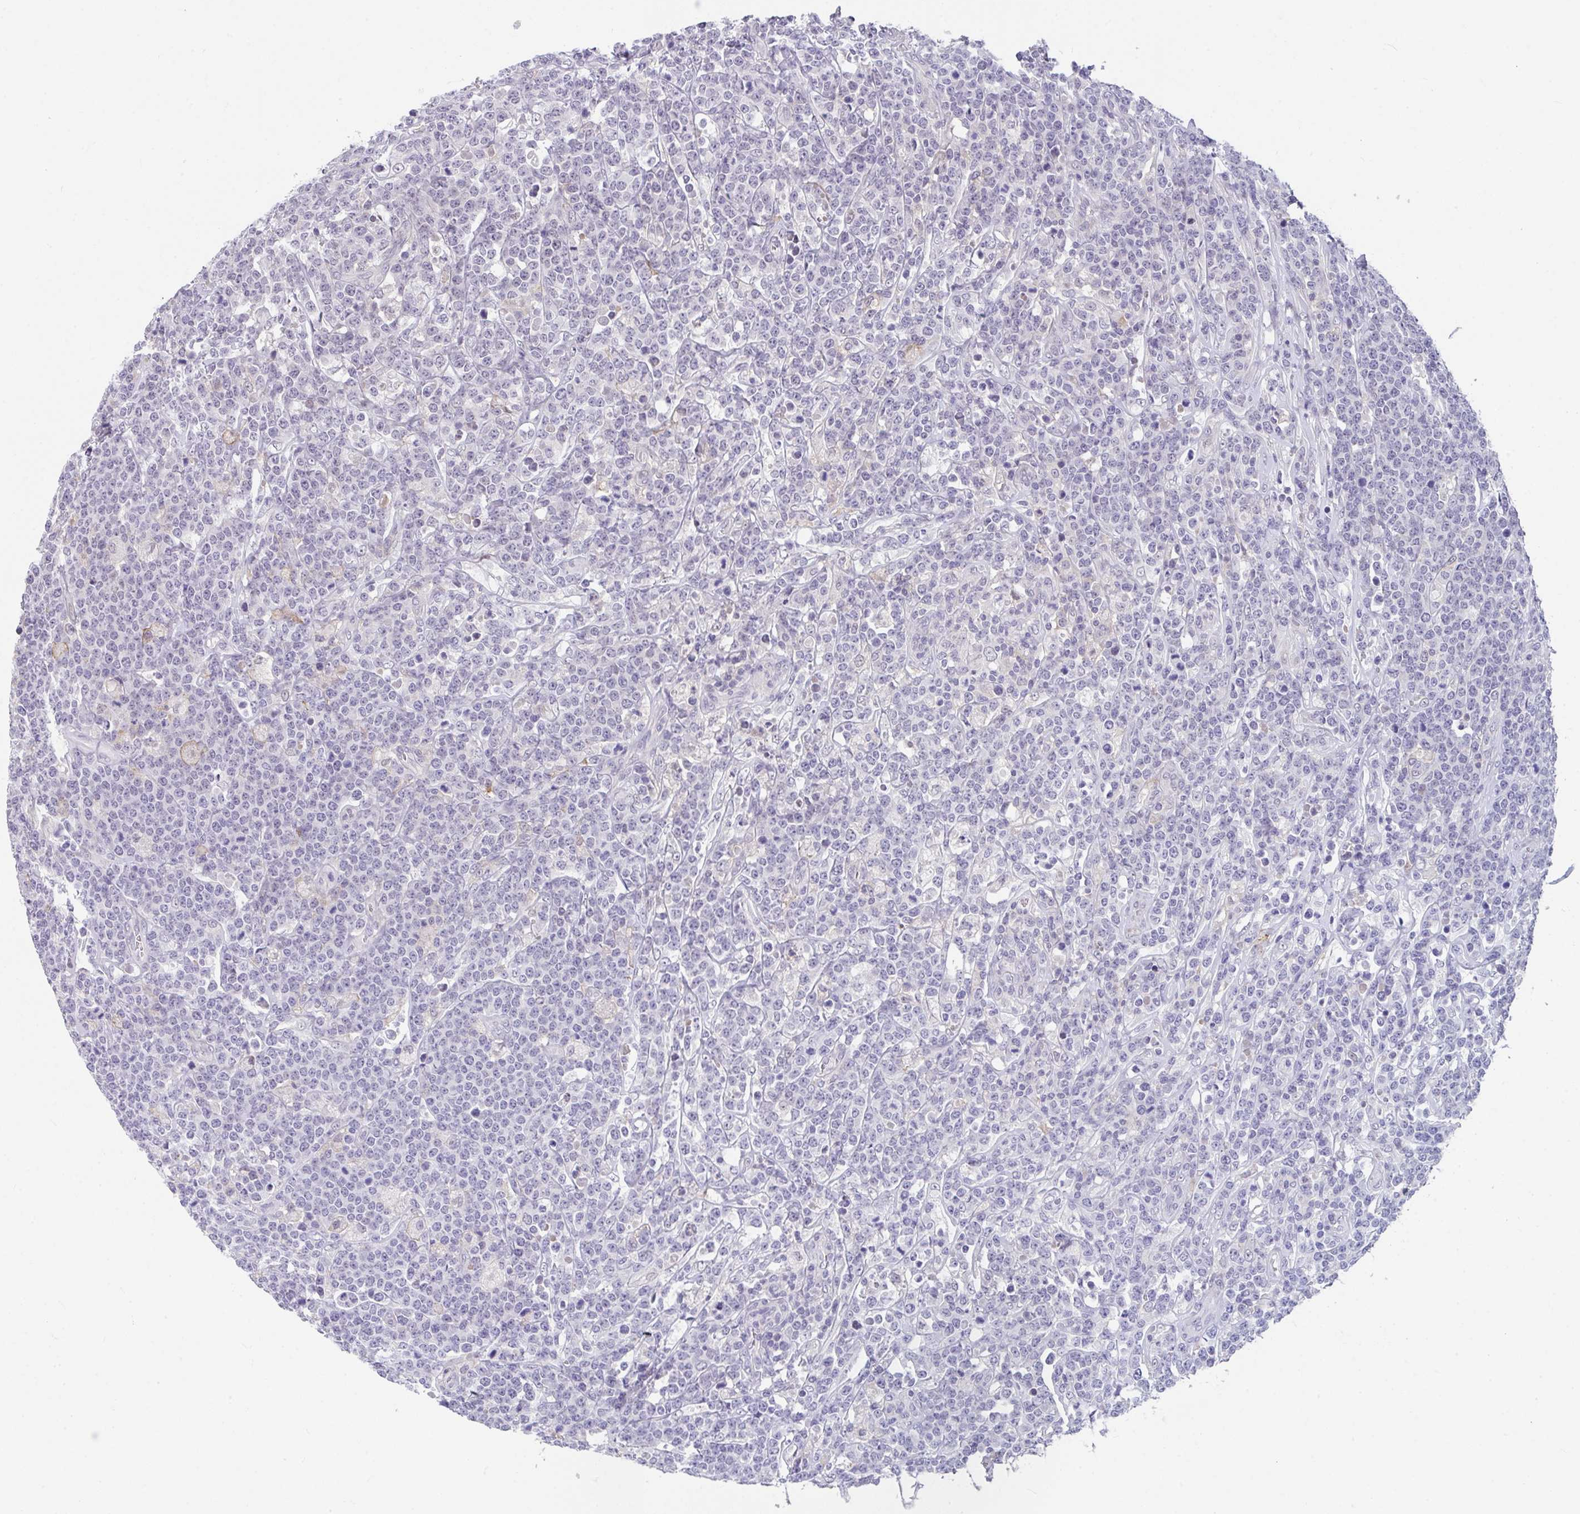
{"staining": {"intensity": "negative", "quantity": "none", "location": "none"}, "tissue": "lymphoma", "cell_type": "Tumor cells", "image_type": "cancer", "snomed": [{"axis": "morphology", "description": "Malignant lymphoma, non-Hodgkin's type, High grade"}, {"axis": "topography", "description": "Small intestine"}], "caption": "Human malignant lymphoma, non-Hodgkin's type (high-grade) stained for a protein using IHC displays no expression in tumor cells.", "gene": "GLTPD2", "patient": {"sex": "male", "age": 8}}